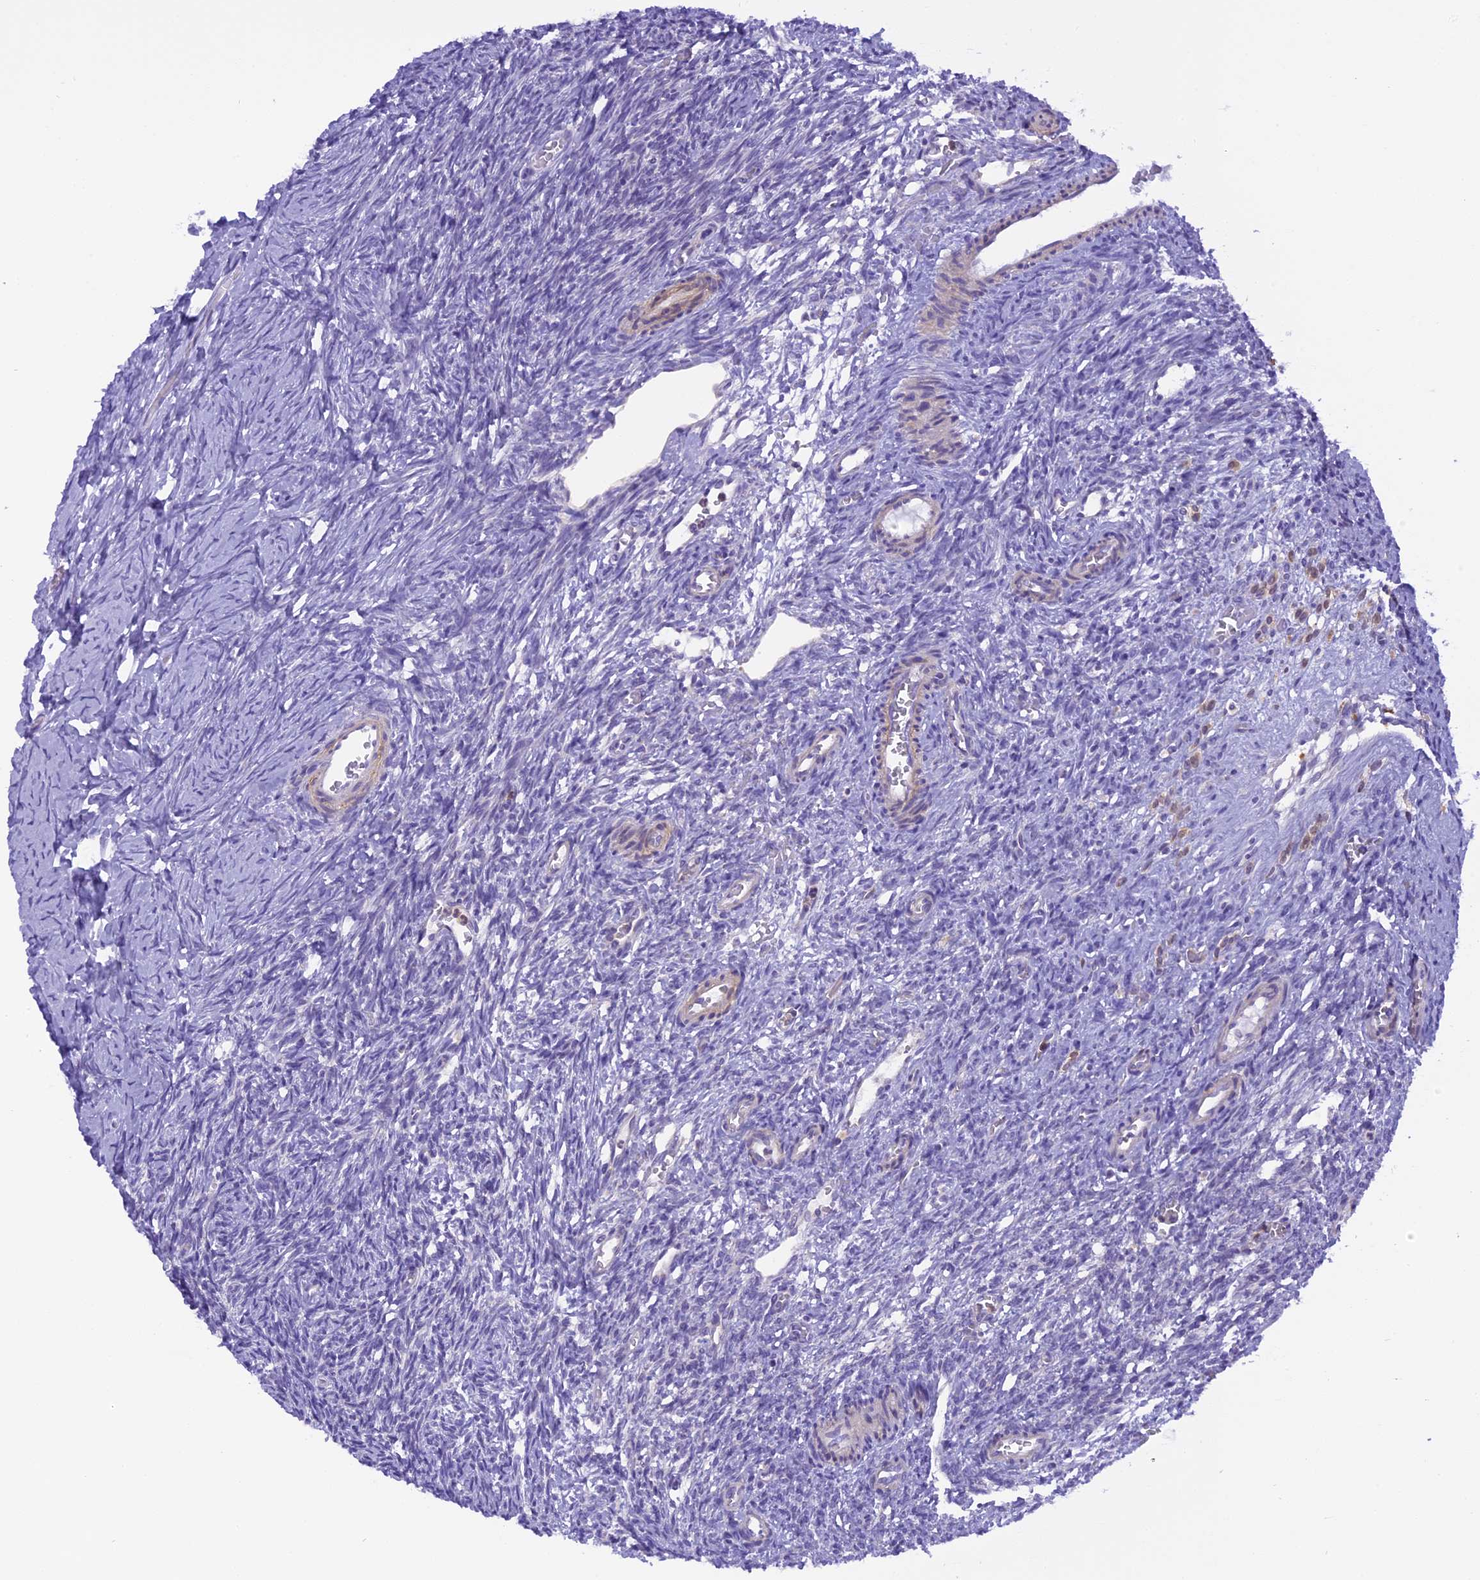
{"staining": {"intensity": "negative", "quantity": "none", "location": "none"}, "tissue": "ovary", "cell_type": "Ovarian stroma cells", "image_type": "normal", "snomed": [{"axis": "morphology", "description": "Normal tissue, NOS"}, {"axis": "topography", "description": "Ovary"}], "caption": "Protein analysis of benign ovary shows no significant expression in ovarian stroma cells.", "gene": "TRIM3", "patient": {"sex": "female", "age": 39}}